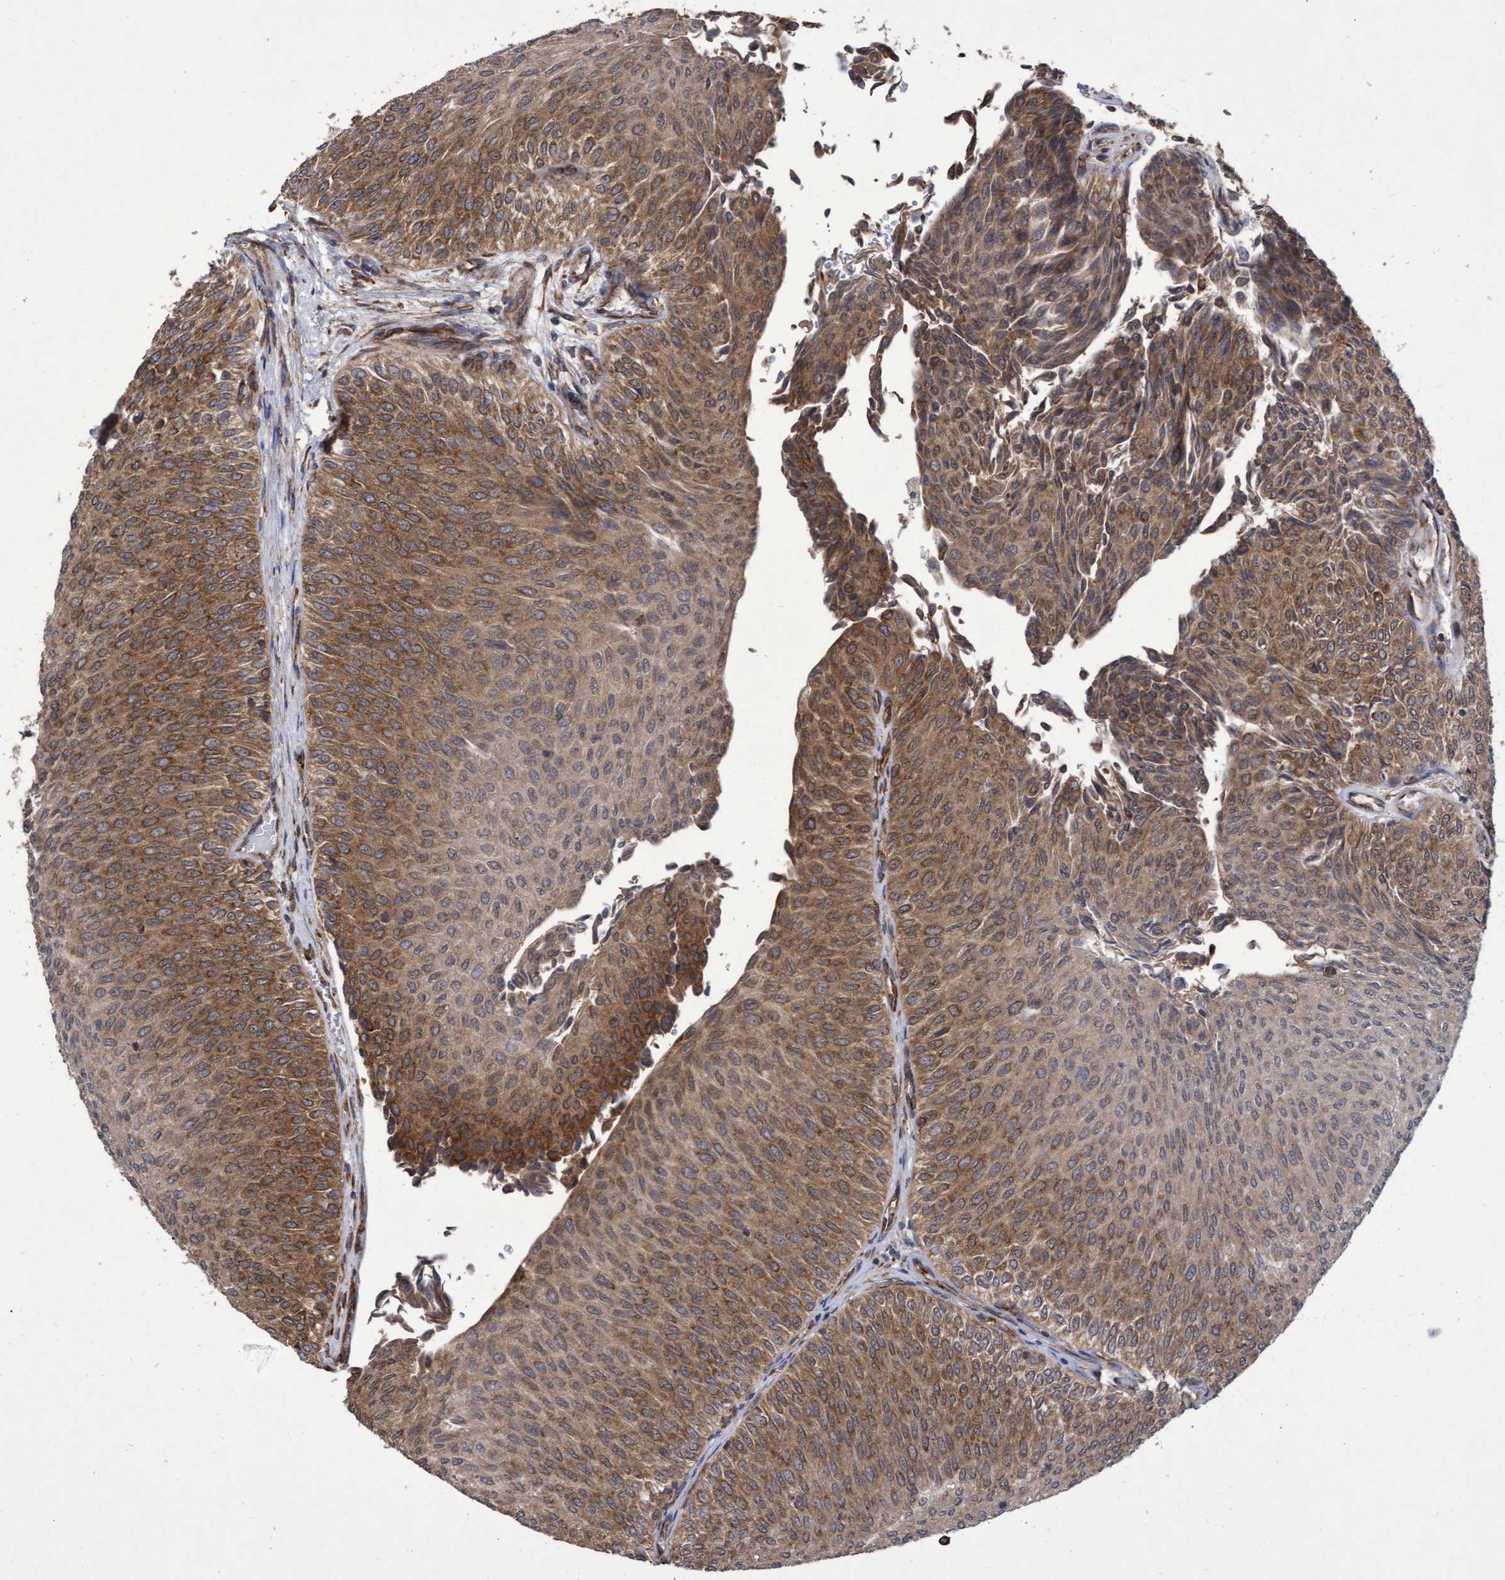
{"staining": {"intensity": "moderate", "quantity": ">75%", "location": "cytoplasmic/membranous"}, "tissue": "urothelial cancer", "cell_type": "Tumor cells", "image_type": "cancer", "snomed": [{"axis": "morphology", "description": "Urothelial carcinoma, Low grade"}, {"axis": "topography", "description": "Urinary bladder"}], "caption": "Brown immunohistochemical staining in human urothelial carcinoma (low-grade) shows moderate cytoplasmic/membranous positivity in approximately >75% of tumor cells. The staining was performed using DAB, with brown indicating positive protein expression. Nuclei are stained blue with hematoxylin.", "gene": "ABCF2", "patient": {"sex": "male", "age": 78}}